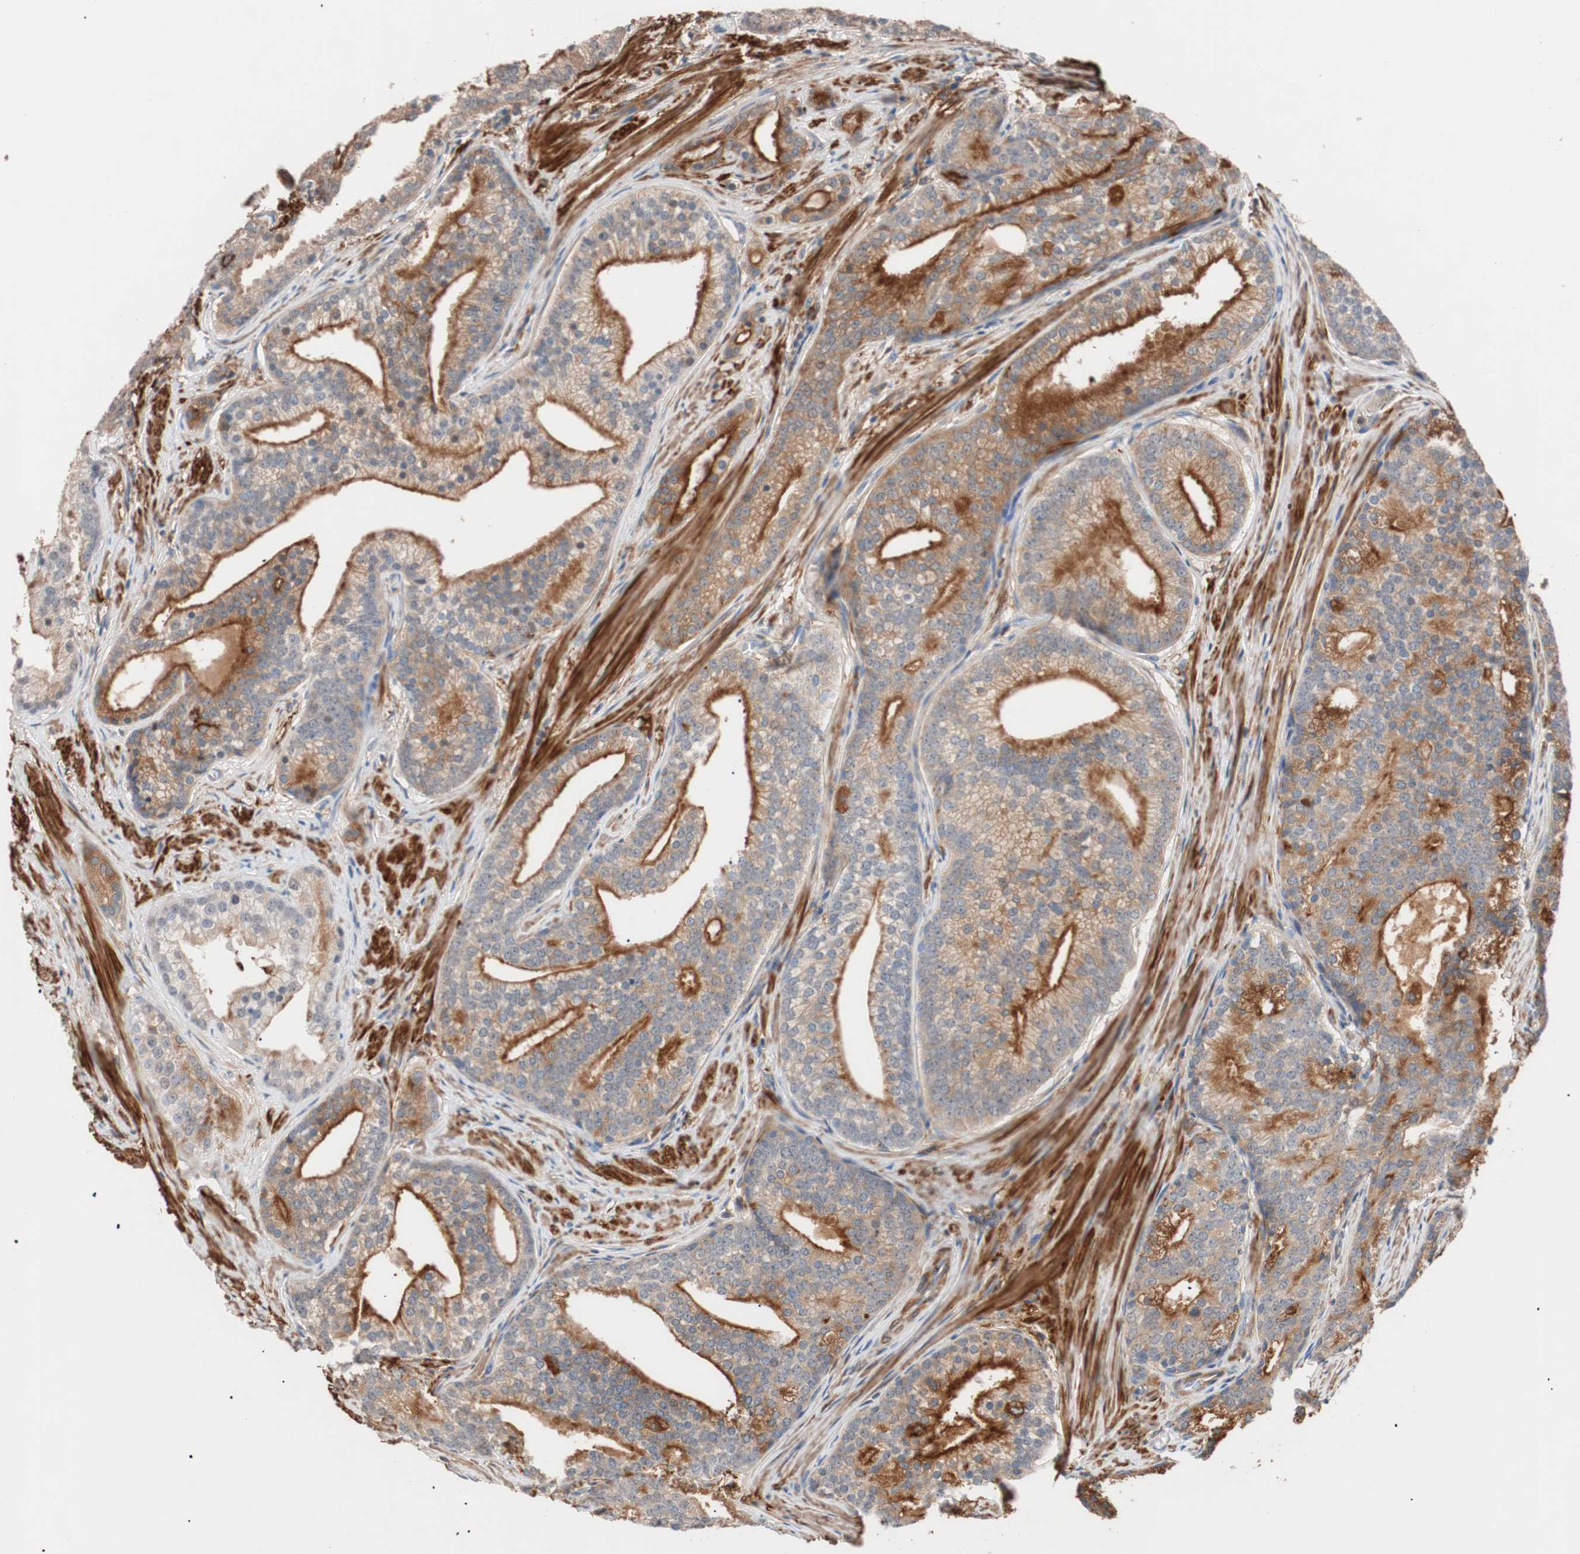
{"staining": {"intensity": "moderate", "quantity": "25%-75%", "location": "cytoplasmic/membranous"}, "tissue": "prostate cancer", "cell_type": "Tumor cells", "image_type": "cancer", "snomed": [{"axis": "morphology", "description": "Adenocarcinoma, Low grade"}, {"axis": "topography", "description": "Prostate"}], "caption": "A high-resolution histopathology image shows immunohistochemistry staining of prostate cancer, which exhibits moderate cytoplasmic/membranous positivity in about 25%-75% of tumor cells. (Stains: DAB in brown, nuclei in blue, Microscopy: brightfield microscopy at high magnification).", "gene": "LITAF", "patient": {"sex": "male", "age": 71}}